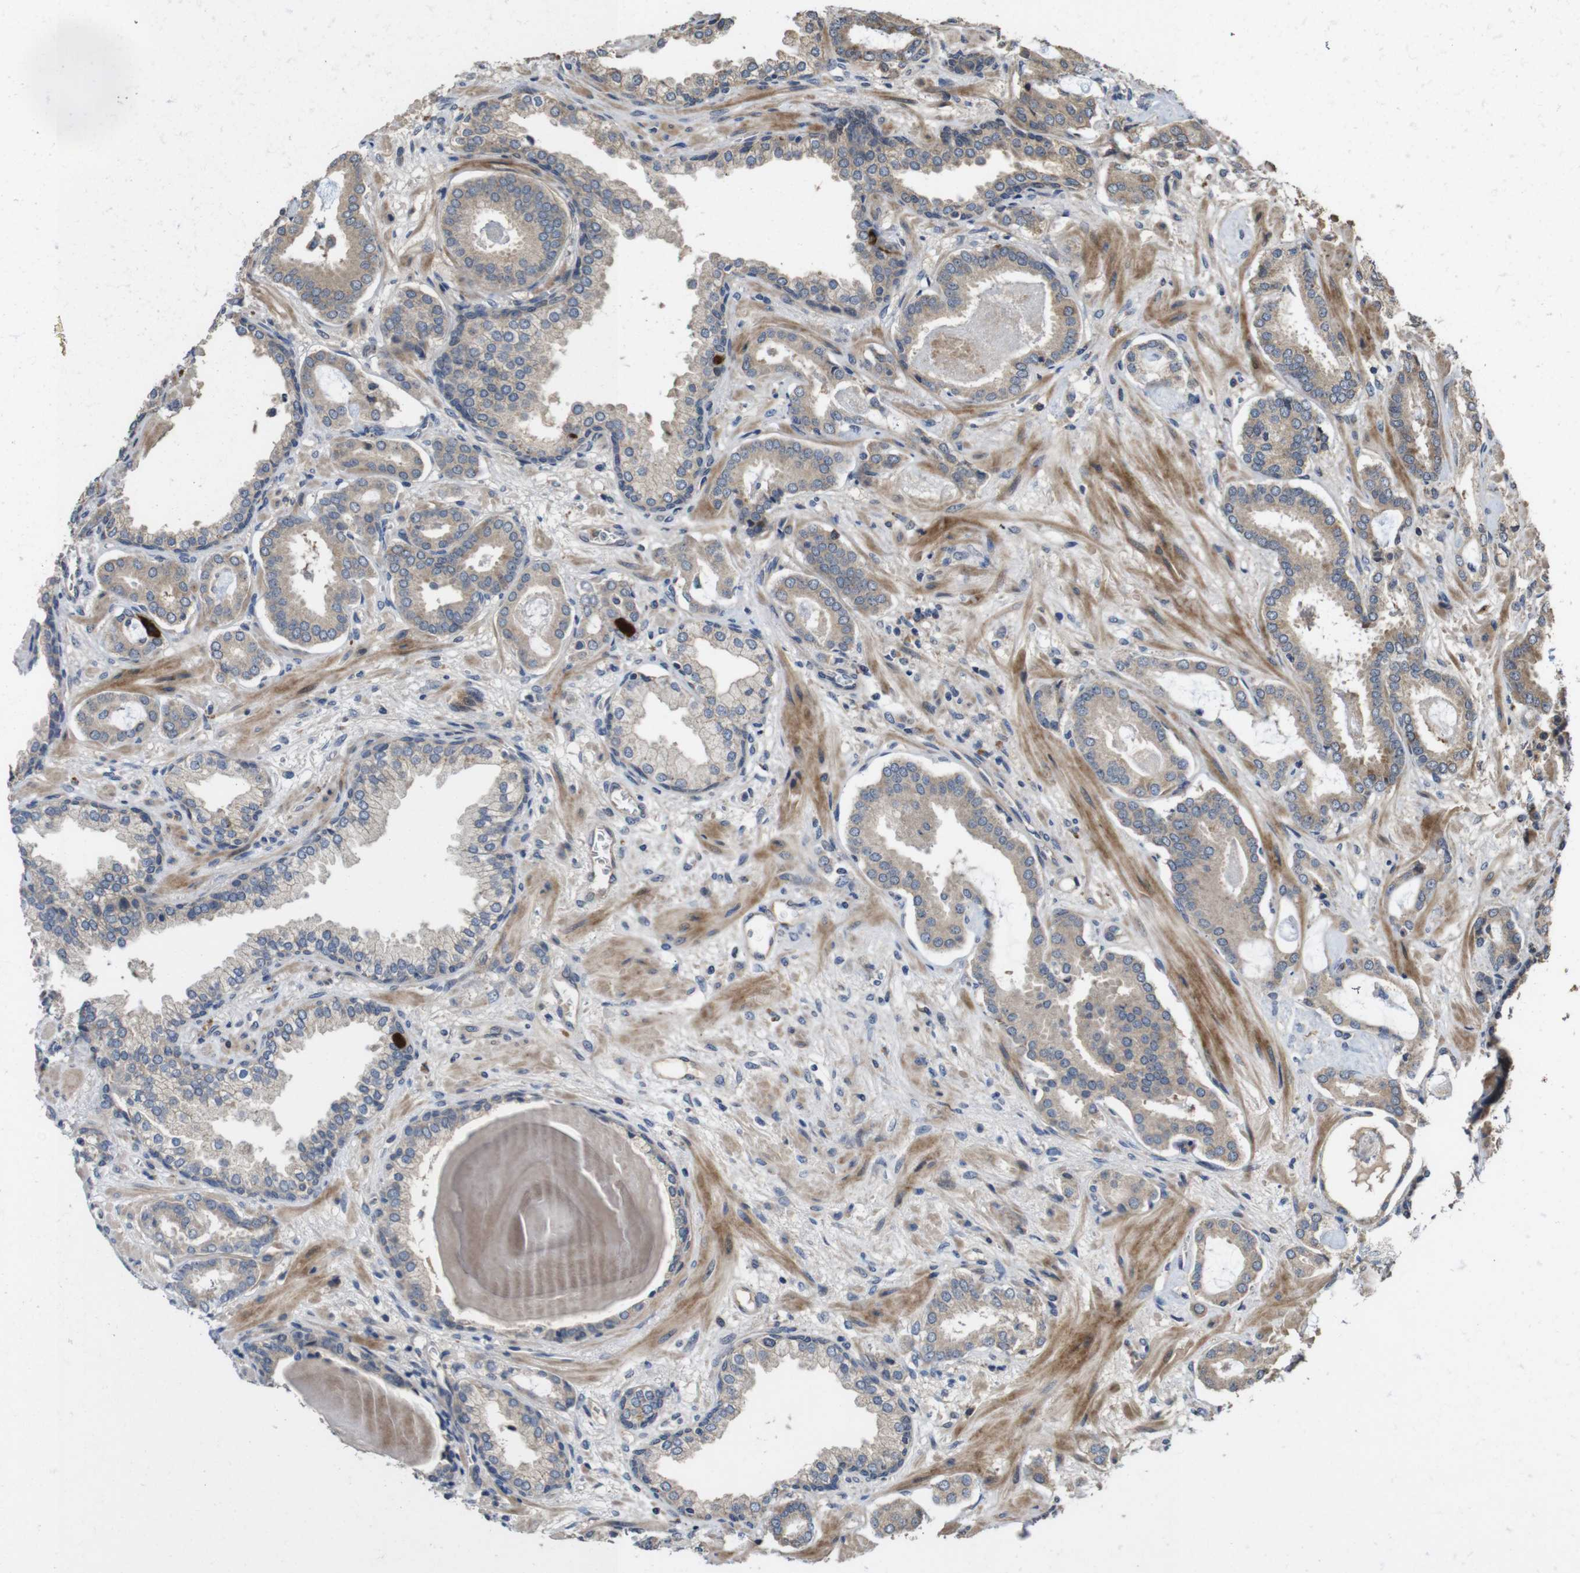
{"staining": {"intensity": "weak", "quantity": "<25%", "location": "cytoplasmic/membranous"}, "tissue": "prostate cancer", "cell_type": "Tumor cells", "image_type": "cancer", "snomed": [{"axis": "morphology", "description": "Adenocarcinoma, Low grade"}, {"axis": "topography", "description": "Prostate"}], "caption": "A histopathology image of human prostate low-grade adenocarcinoma is negative for staining in tumor cells. The staining is performed using DAB brown chromogen with nuclei counter-stained in using hematoxylin.", "gene": "PCDHB10", "patient": {"sex": "male", "age": 53}}